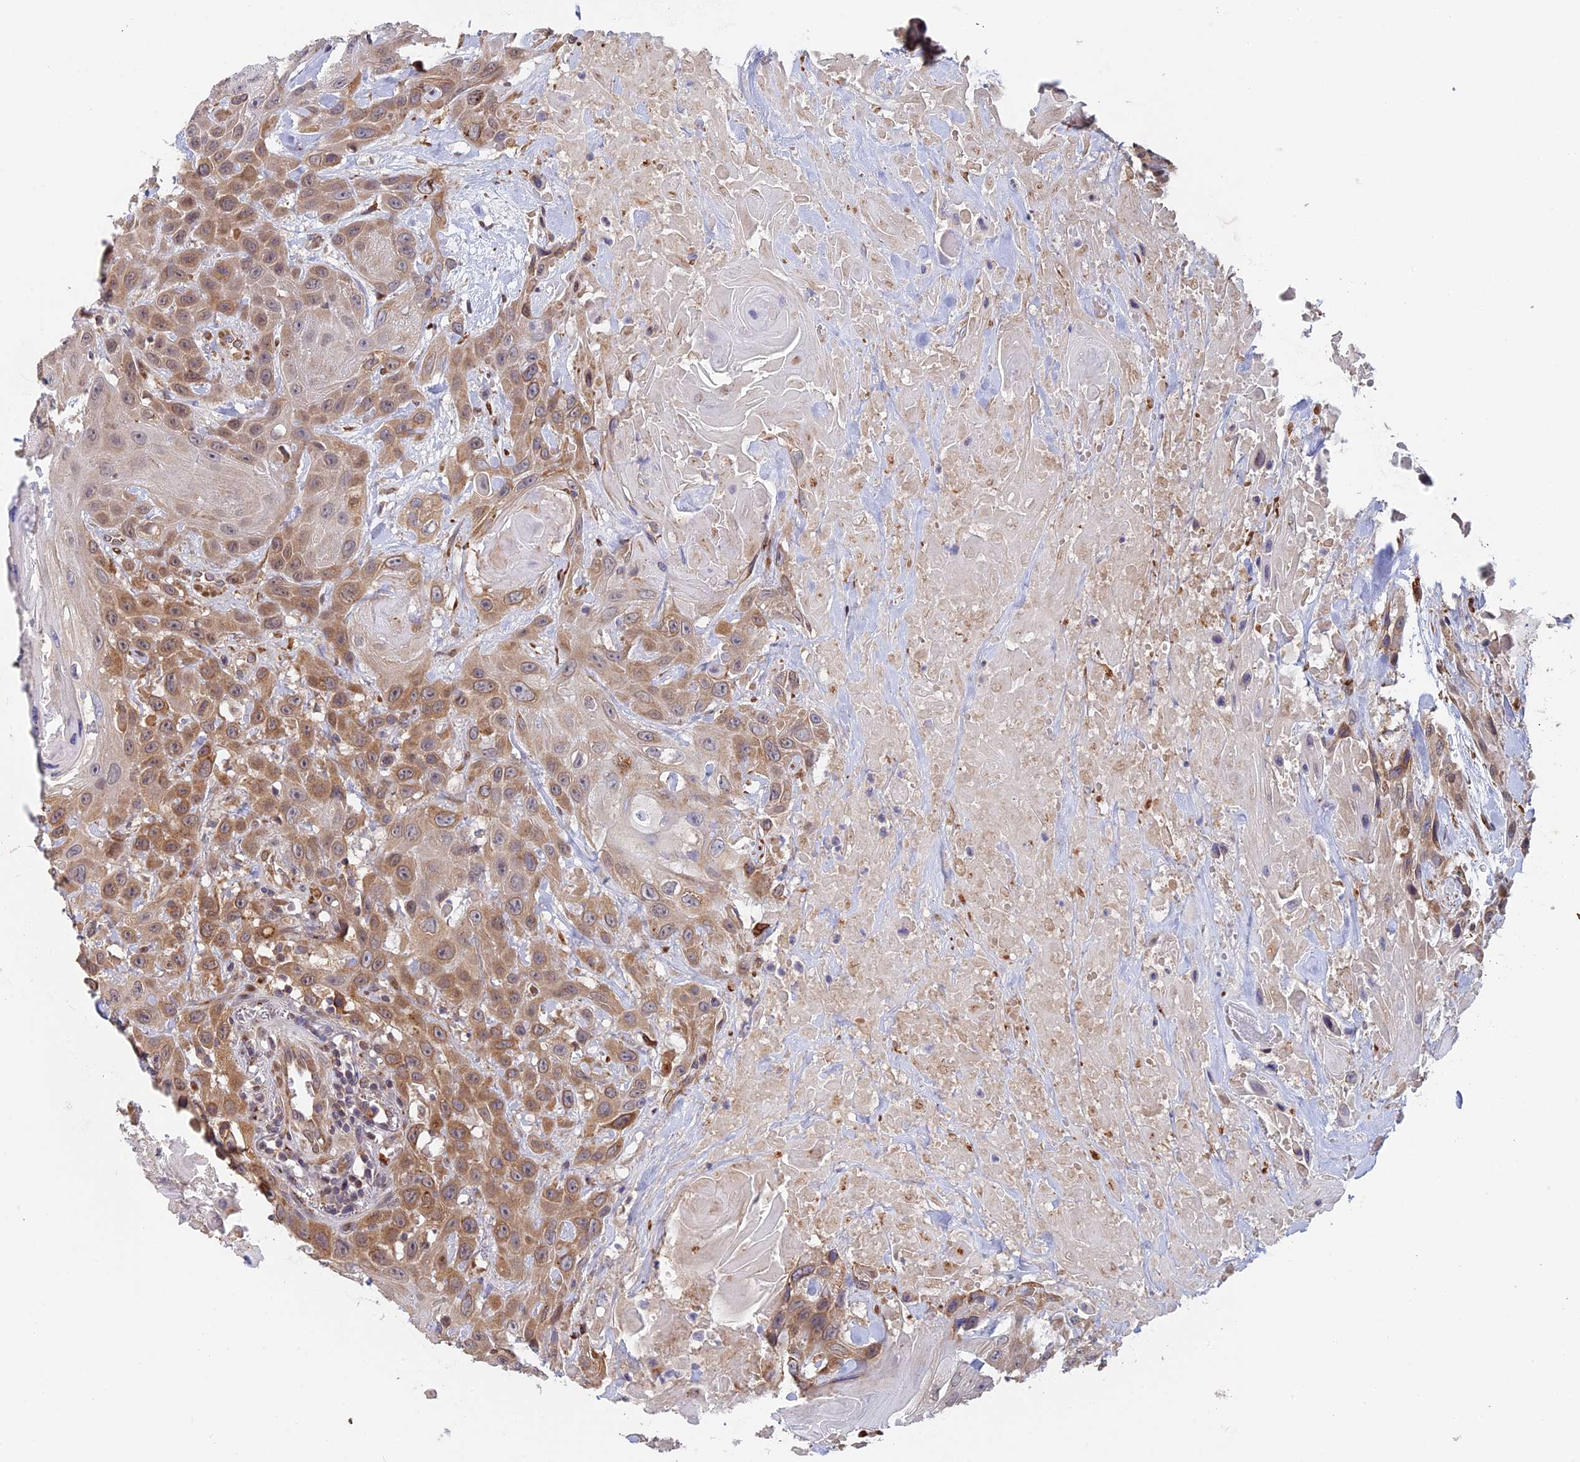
{"staining": {"intensity": "moderate", "quantity": ">75%", "location": "cytoplasmic/membranous"}, "tissue": "head and neck cancer", "cell_type": "Tumor cells", "image_type": "cancer", "snomed": [{"axis": "morphology", "description": "Squamous cell carcinoma, NOS"}, {"axis": "topography", "description": "Head-Neck"}], "caption": "Protein staining by immunohistochemistry shows moderate cytoplasmic/membranous positivity in approximately >75% of tumor cells in head and neck squamous cell carcinoma.", "gene": "SNX17", "patient": {"sex": "male", "age": 81}}